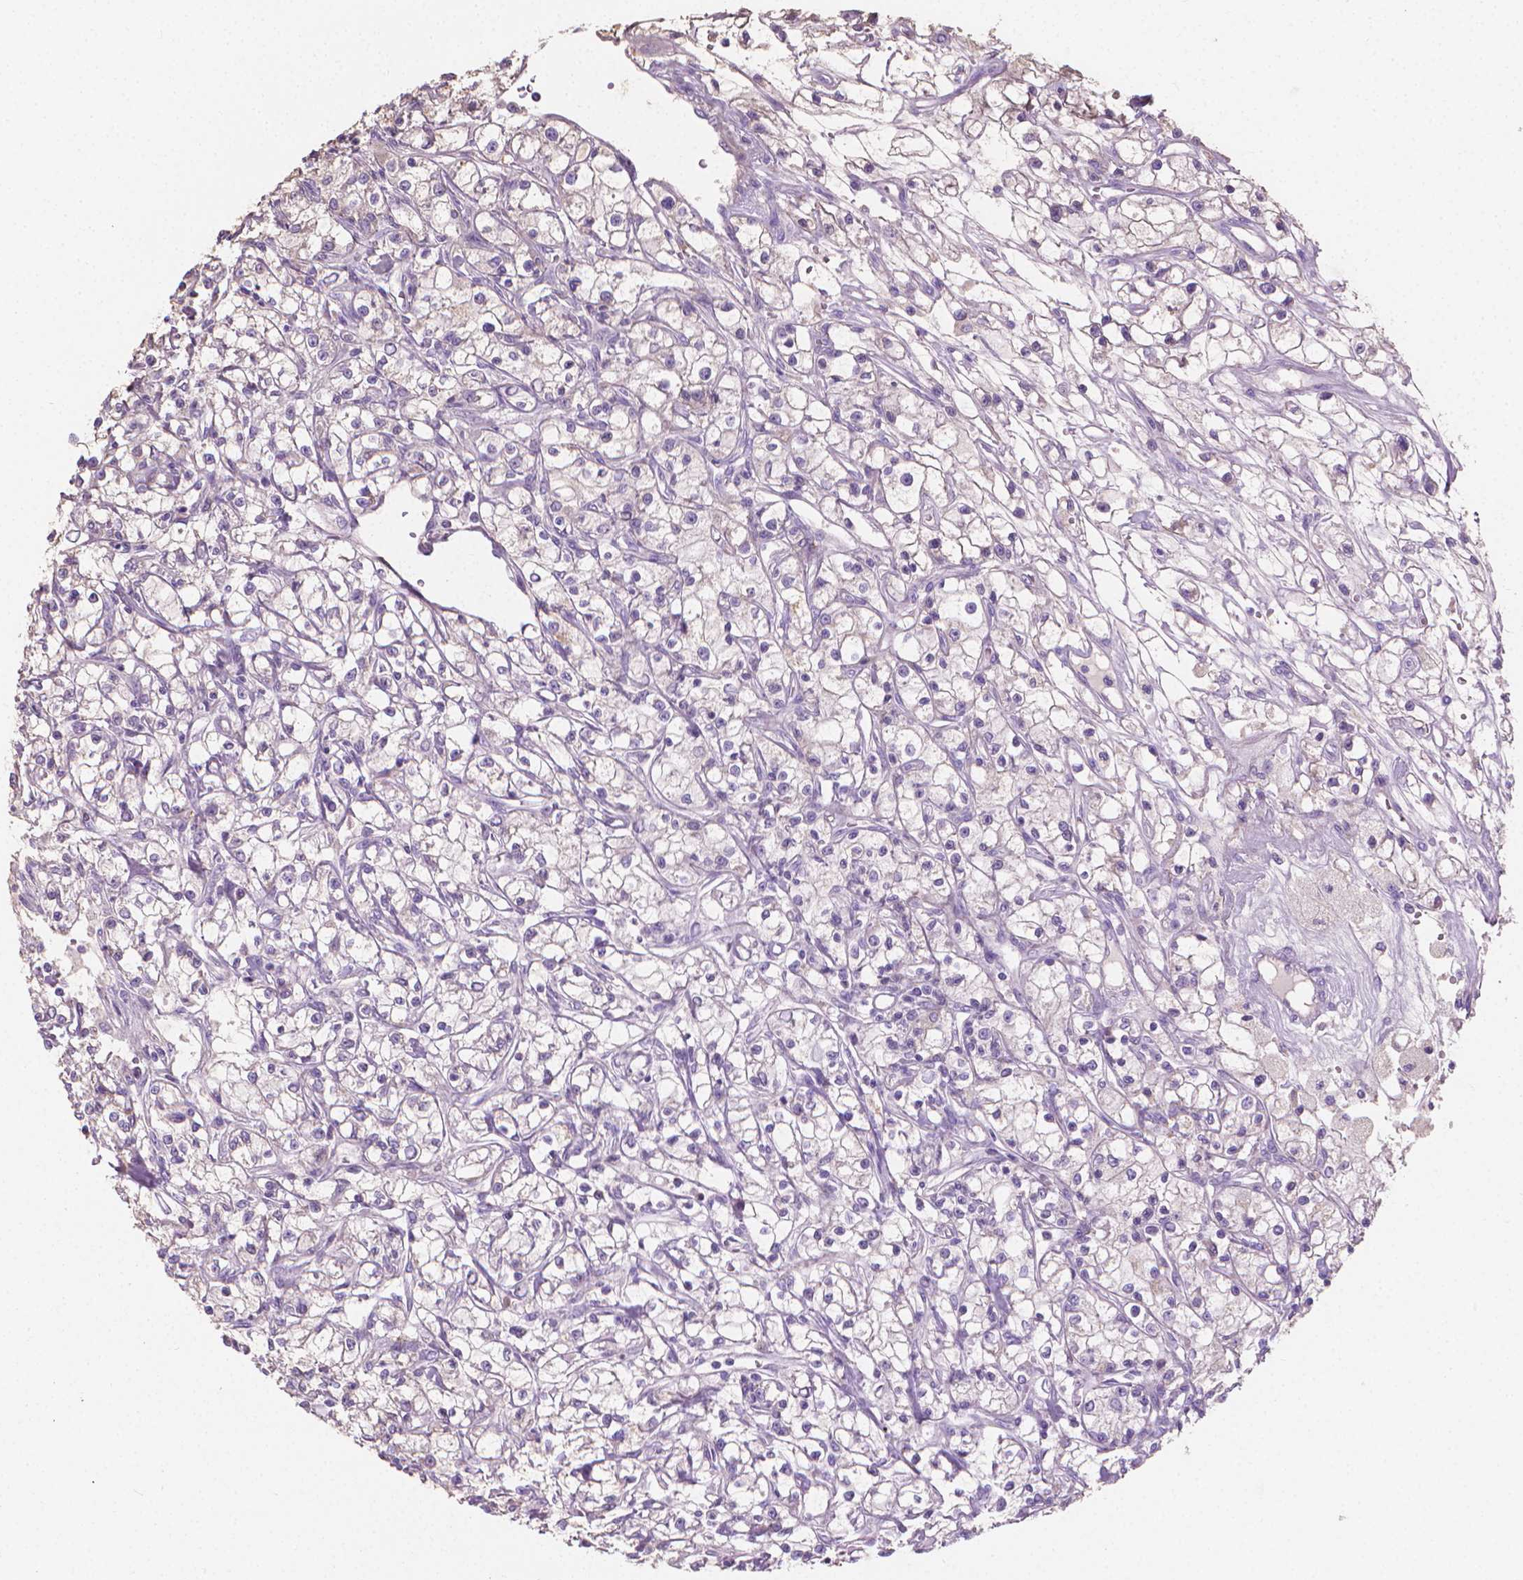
{"staining": {"intensity": "negative", "quantity": "none", "location": "none"}, "tissue": "renal cancer", "cell_type": "Tumor cells", "image_type": "cancer", "snomed": [{"axis": "morphology", "description": "Adenocarcinoma, NOS"}, {"axis": "topography", "description": "Kidney"}], "caption": "DAB (3,3'-diaminobenzidine) immunohistochemical staining of human renal cancer (adenocarcinoma) reveals no significant staining in tumor cells. (Brightfield microscopy of DAB immunohistochemistry at high magnification).", "gene": "CABCOCO1", "patient": {"sex": "female", "age": 59}}